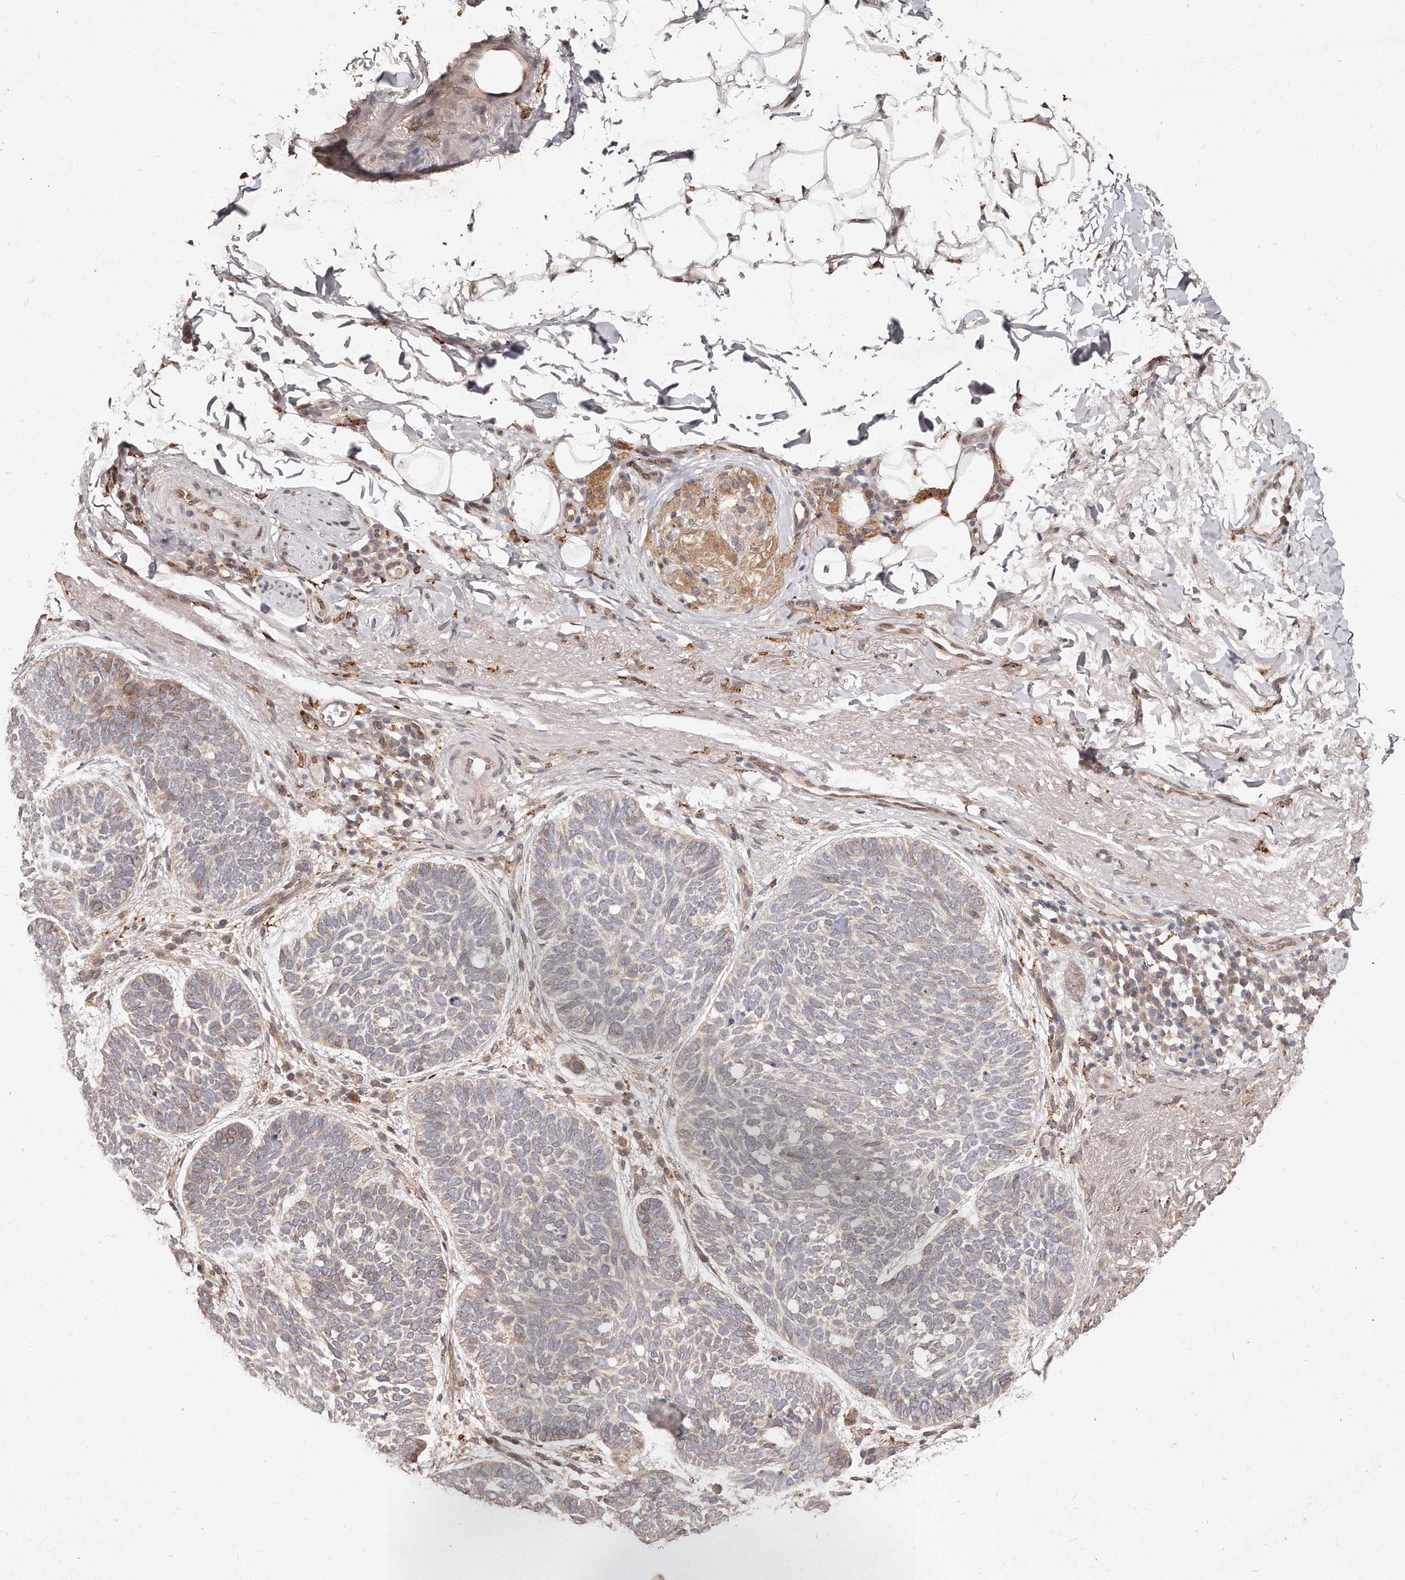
{"staining": {"intensity": "moderate", "quantity": "<25%", "location": "cytoplasmic/membranous"}, "tissue": "skin cancer", "cell_type": "Tumor cells", "image_type": "cancer", "snomed": [{"axis": "morphology", "description": "Basal cell carcinoma"}, {"axis": "topography", "description": "Skin"}], "caption": "Approximately <25% of tumor cells in skin basal cell carcinoma display moderate cytoplasmic/membranous protein expression as visualized by brown immunohistochemical staining.", "gene": "HASPIN", "patient": {"sex": "female", "age": 85}}